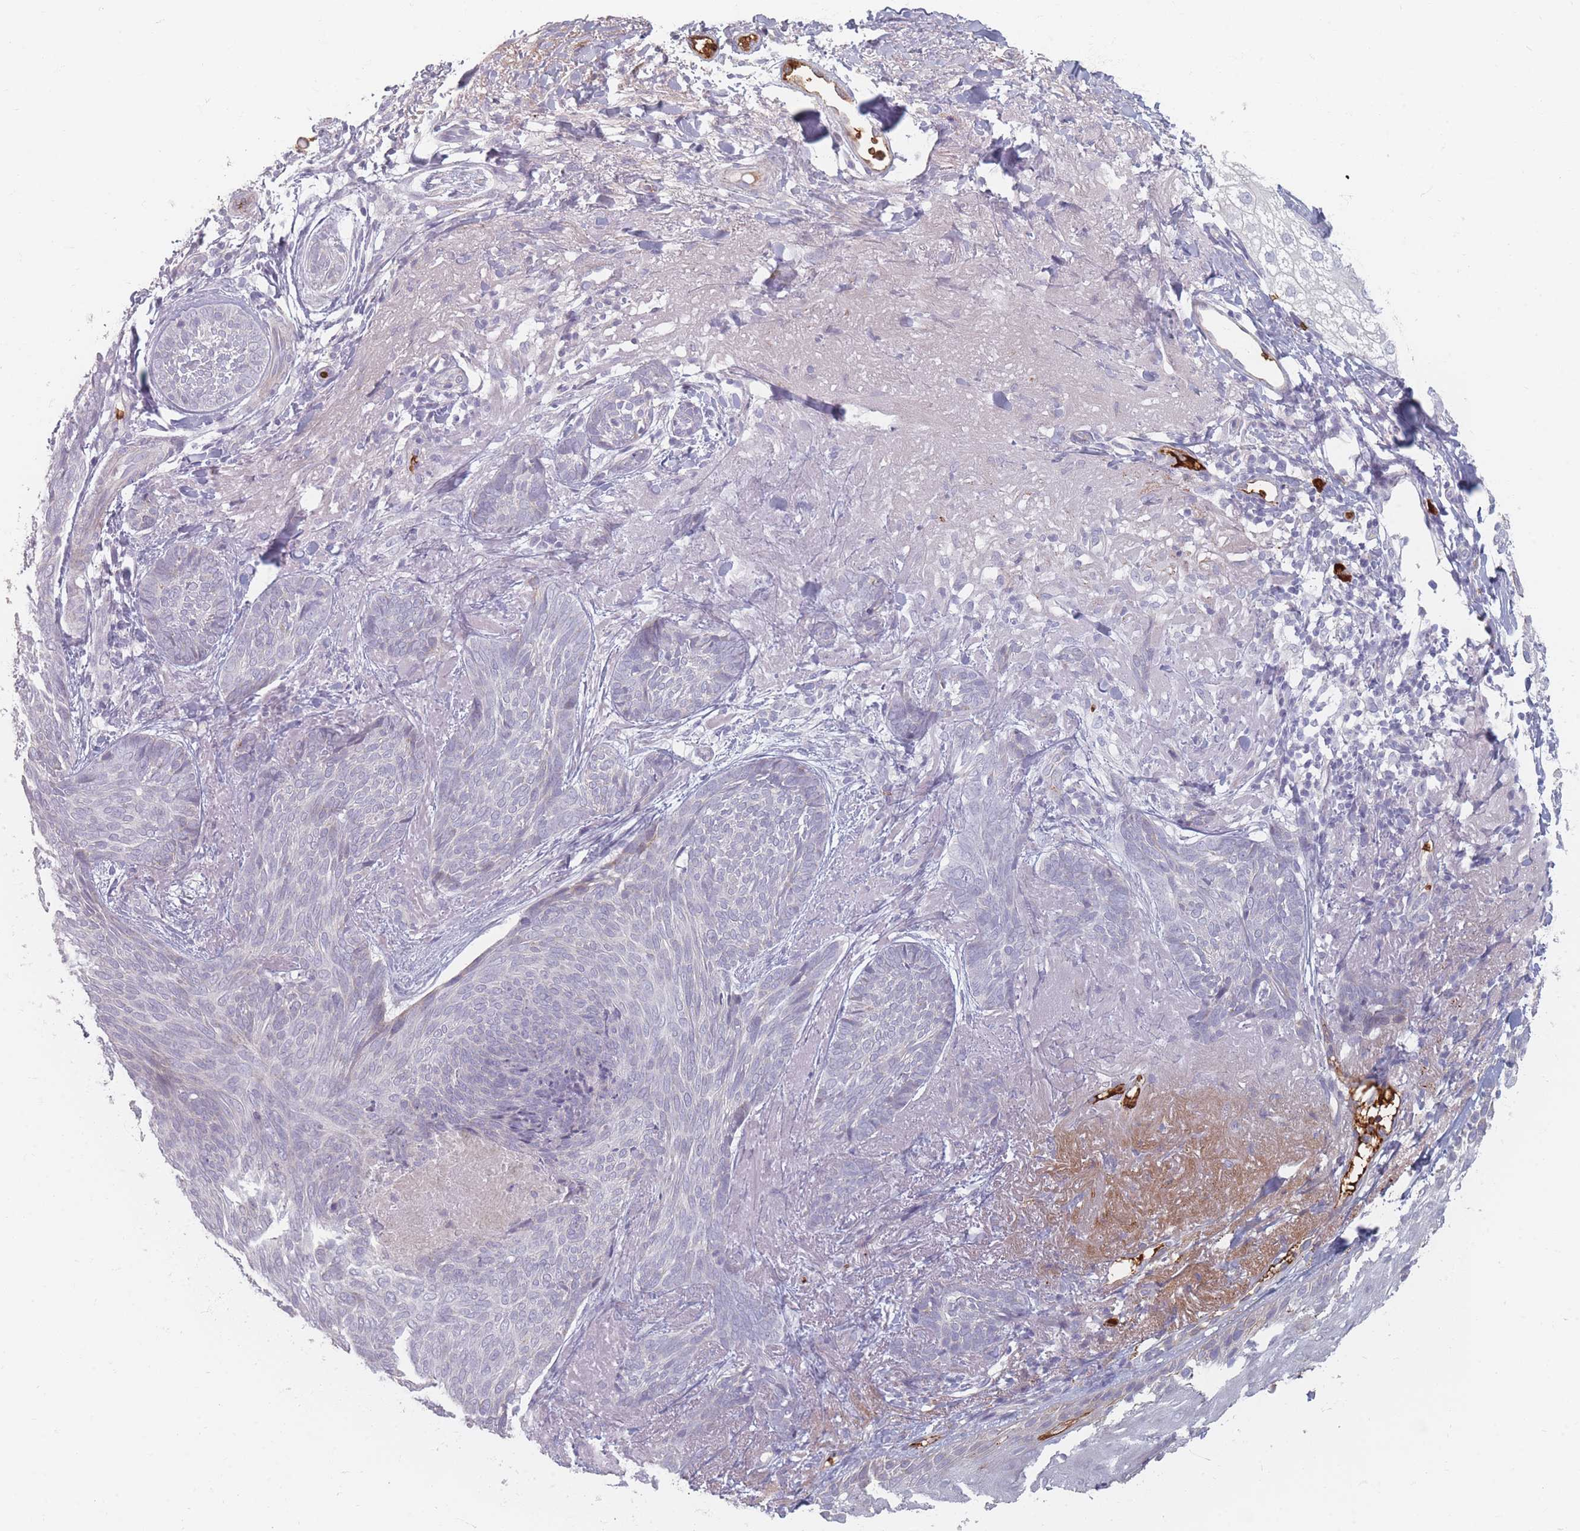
{"staining": {"intensity": "negative", "quantity": "none", "location": "none"}, "tissue": "skin cancer", "cell_type": "Tumor cells", "image_type": "cancer", "snomed": [{"axis": "morphology", "description": "Basal cell carcinoma"}, {"axis": "topography", "description": "Skin"}], "caption": "IHC histopathology image of neoplastic tissue: basal cell carcinoma (skin) stained with DAB demonstrates no significant protein positivity in tumor cells.", "gene": "SLC2A6", "patient": {"sex": "female", "age": 86}}